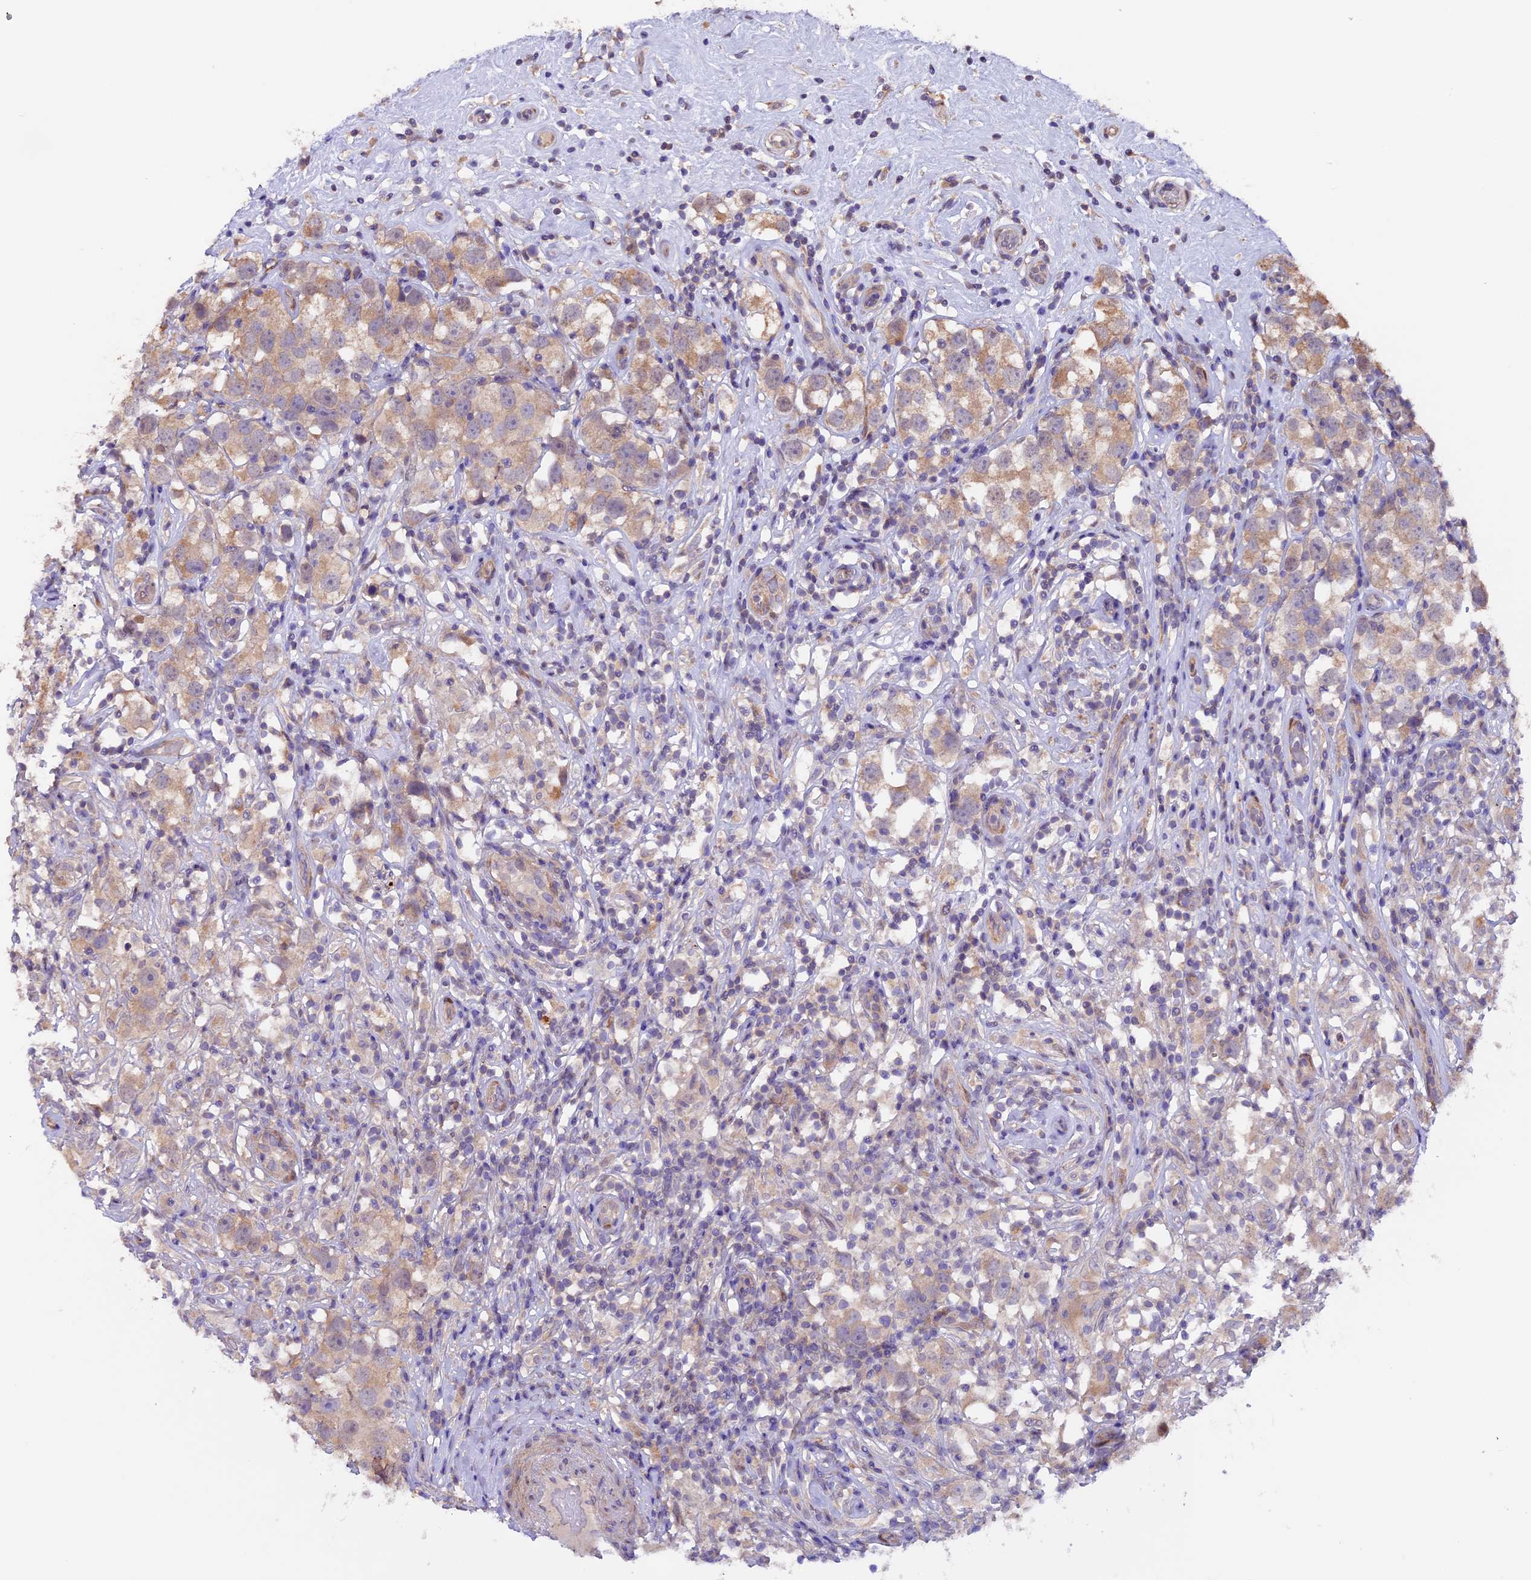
{"staining": {"intensity": "moderate", "quantity": ">75%", "location": "cytoplasmic/membranous"}, "tissue": "testis cancer", "cell_type": "Tumor cells", "image_type": "cancer", "snomed": [{"axis": "morphology", "description": "Seminoma, NOS"}, {"axis": "topography", "description": "Testis"}], "caption": "Seminoma (testis) stained with a brown dye displays moderate cytoplasmic/membranous positive positivity in approximately >75% of tumor cells.", "gene": "NCK2", "patient": {"sex": "male", "age": 49}}